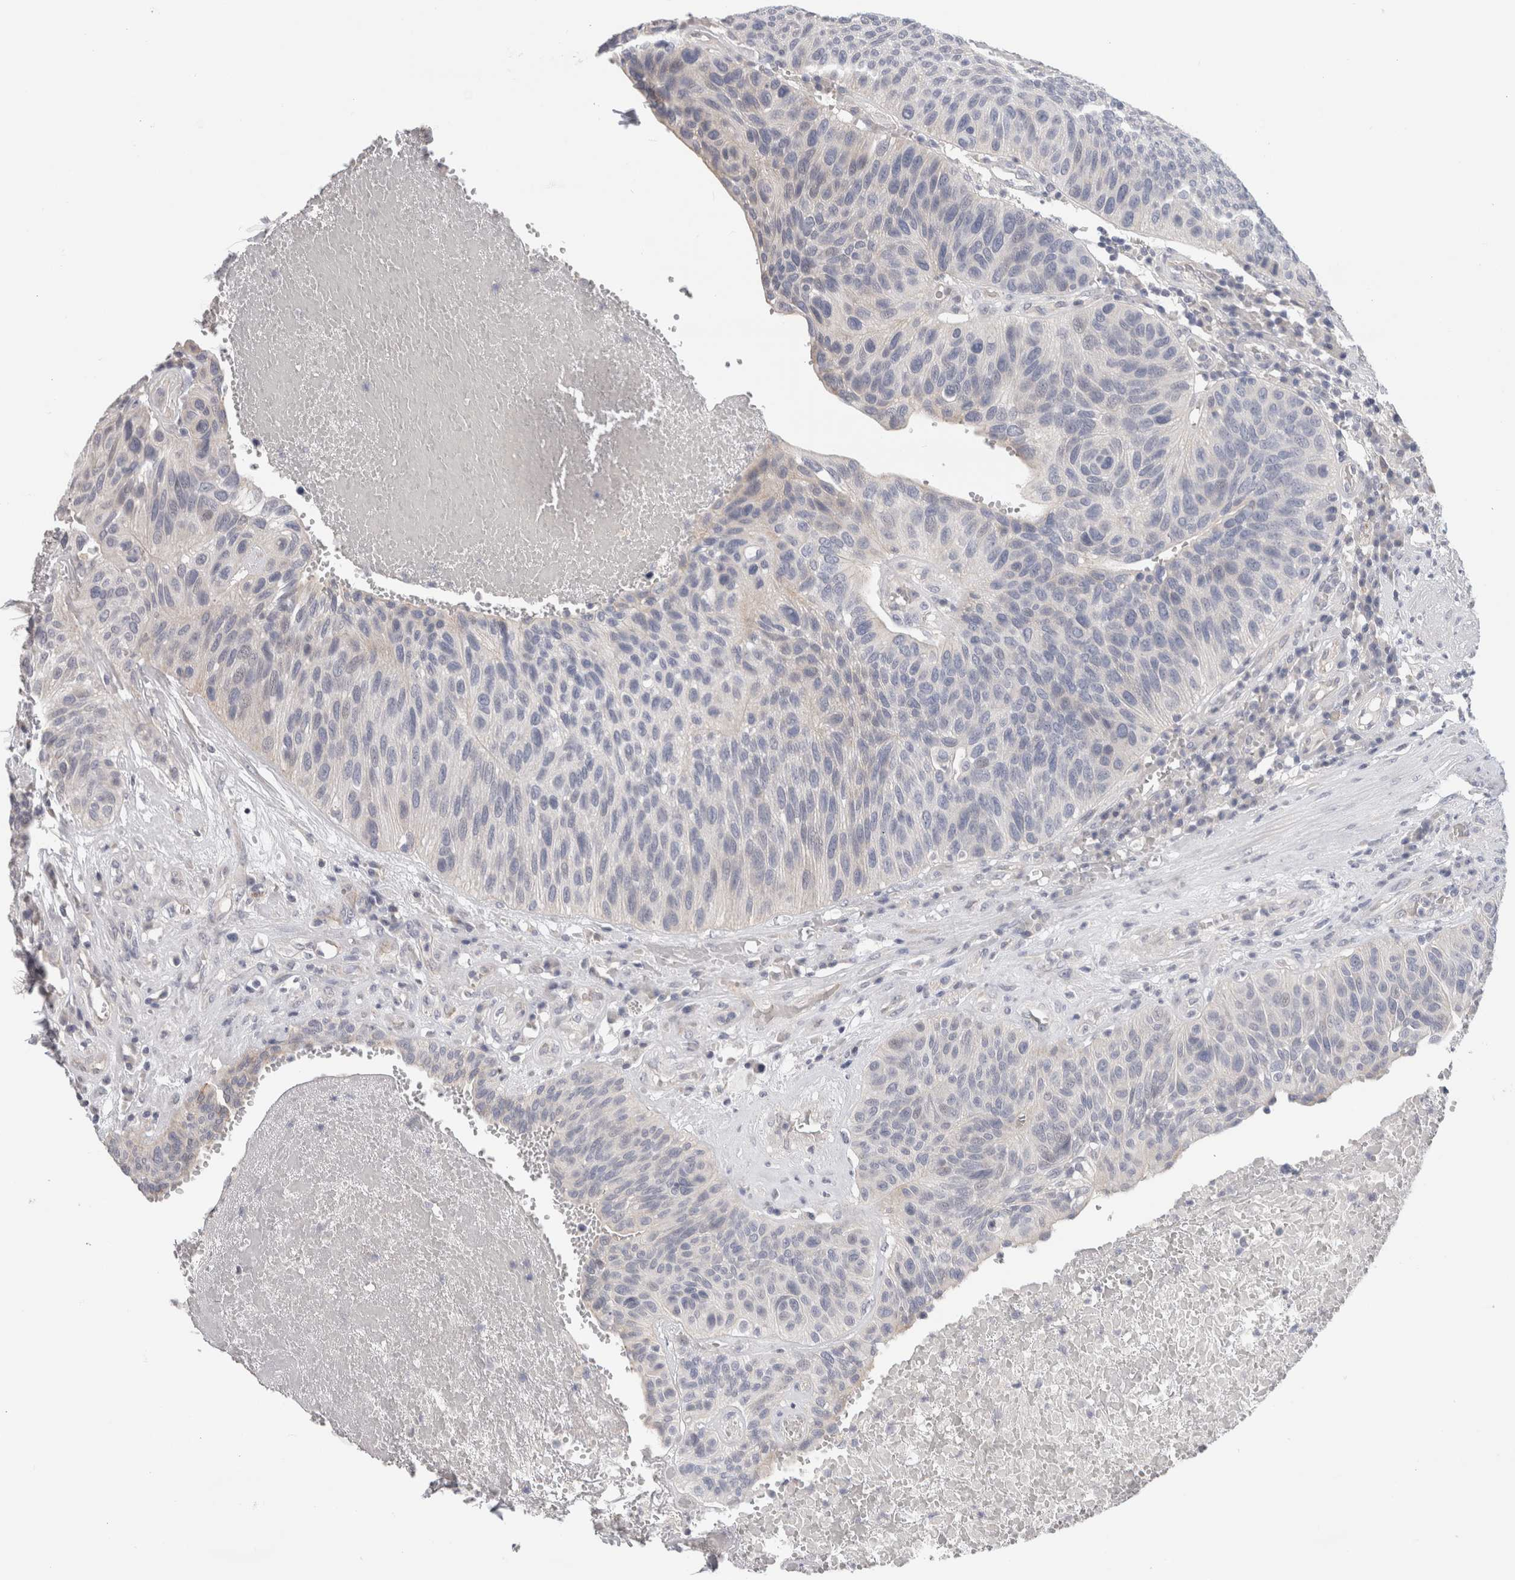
{"staining": {"intensity": "negative", "quantity": "none", "location": "none"}, "tissue": "urothelial cancer", "cell_type": "Tumor cells", "image_type": "cancer", "snomed": [{"axis": "morphology", "description": "Urothelial carcinoma, High grade"}, {"axis": "topography", "description": "Urinary bladder"}], "caption": "Urothelial cancer stained for a protein using immunohistochemistry (IHC) shows no positivity tumor cells.", "gene": "AFP", "patient": {"sex": "male", "age": 66}}